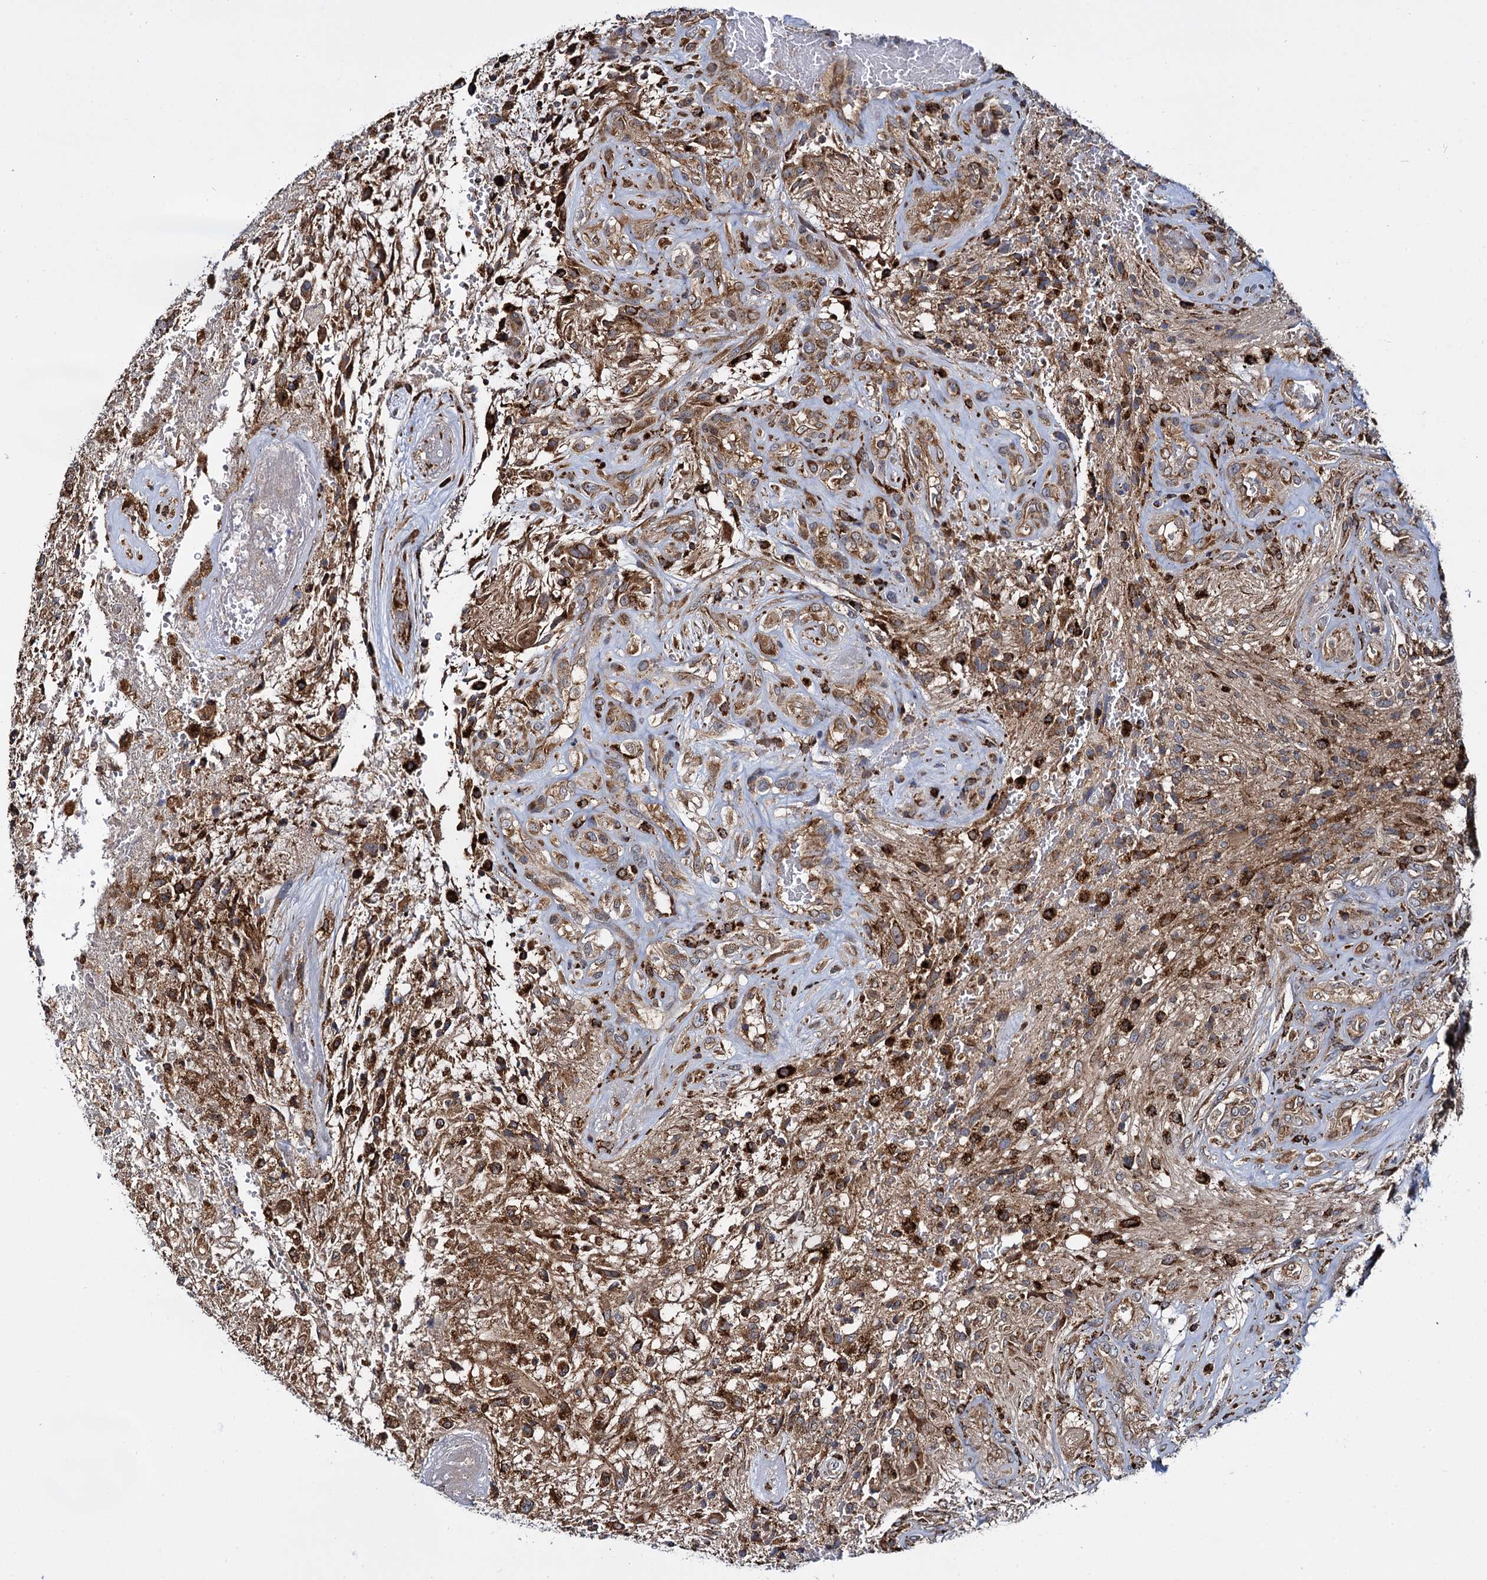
{"staining": {"intensity": "moderate", "quantity": ">75%", "location": "cytoplasmic/membranous"}, "tissue": "glioma", "cell_type": "Tumor cells", "image_type": "cancer", "snomed": [{"axis": "morphology", "description": "Glioma, malignant, High grade"}, {"axis": "topography", "description": "Brain"}], "caption": "High-magnification brightfield microscopy of glioma stained with DAB (brown) and counterstained with hematoxylin (blue). tumor cells exhibit moderate cytoplasmic/membranous staining is appreciated in about>75% of cells. The staining was performed using DAB (3,3'-diaminobenzidine) to visualize the protein expression in brown, while the nuclei were stained in blue with hematoxylin (Magnification: 20x).", "gene": "UFM1", "patient": {"sex": "male", "age": 56}}